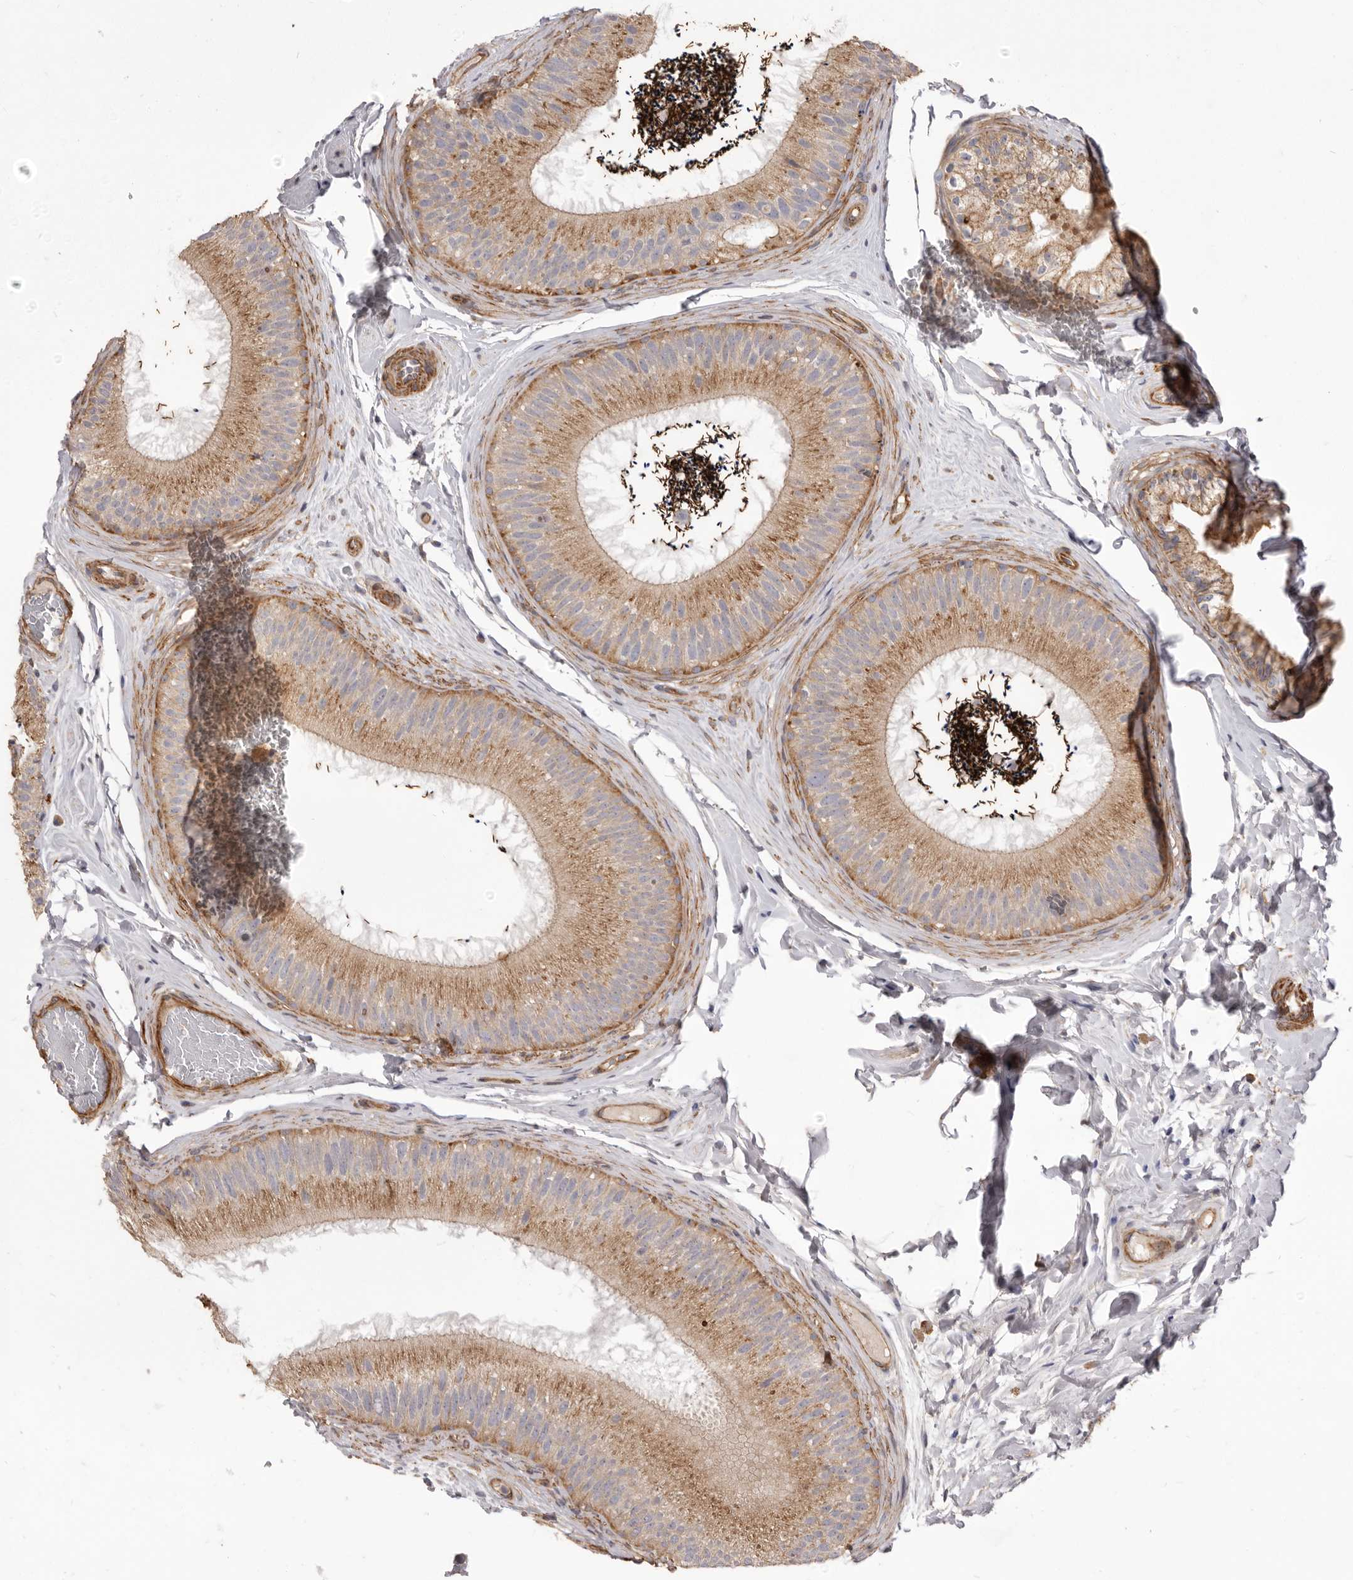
{"staining": {"intensity": "moderate", "quantity": ">75%", "location": "cytoplasmic/membranous"}, "tissue": "epididymis", "cell_type": "Glandular cells", "image_type": "normal", "snomed": [{"axis": "morphology", "description": "Normal tissue, NOS"}, {"axis": "topography", "description": "Epididymis"}], "caption": "Immunohistochemistry (IHC) histopathology image of normal epididymis: epididymis stained using immunohistochemistry reveals medium levels of moderate protein expression localized specifically in the cytoplasmic/membranous of glandular cells, appearing as a cytoplasmic/membranous brown color.", "gene": "VPS45", "patient": {"sex": "male", "age": 45}}